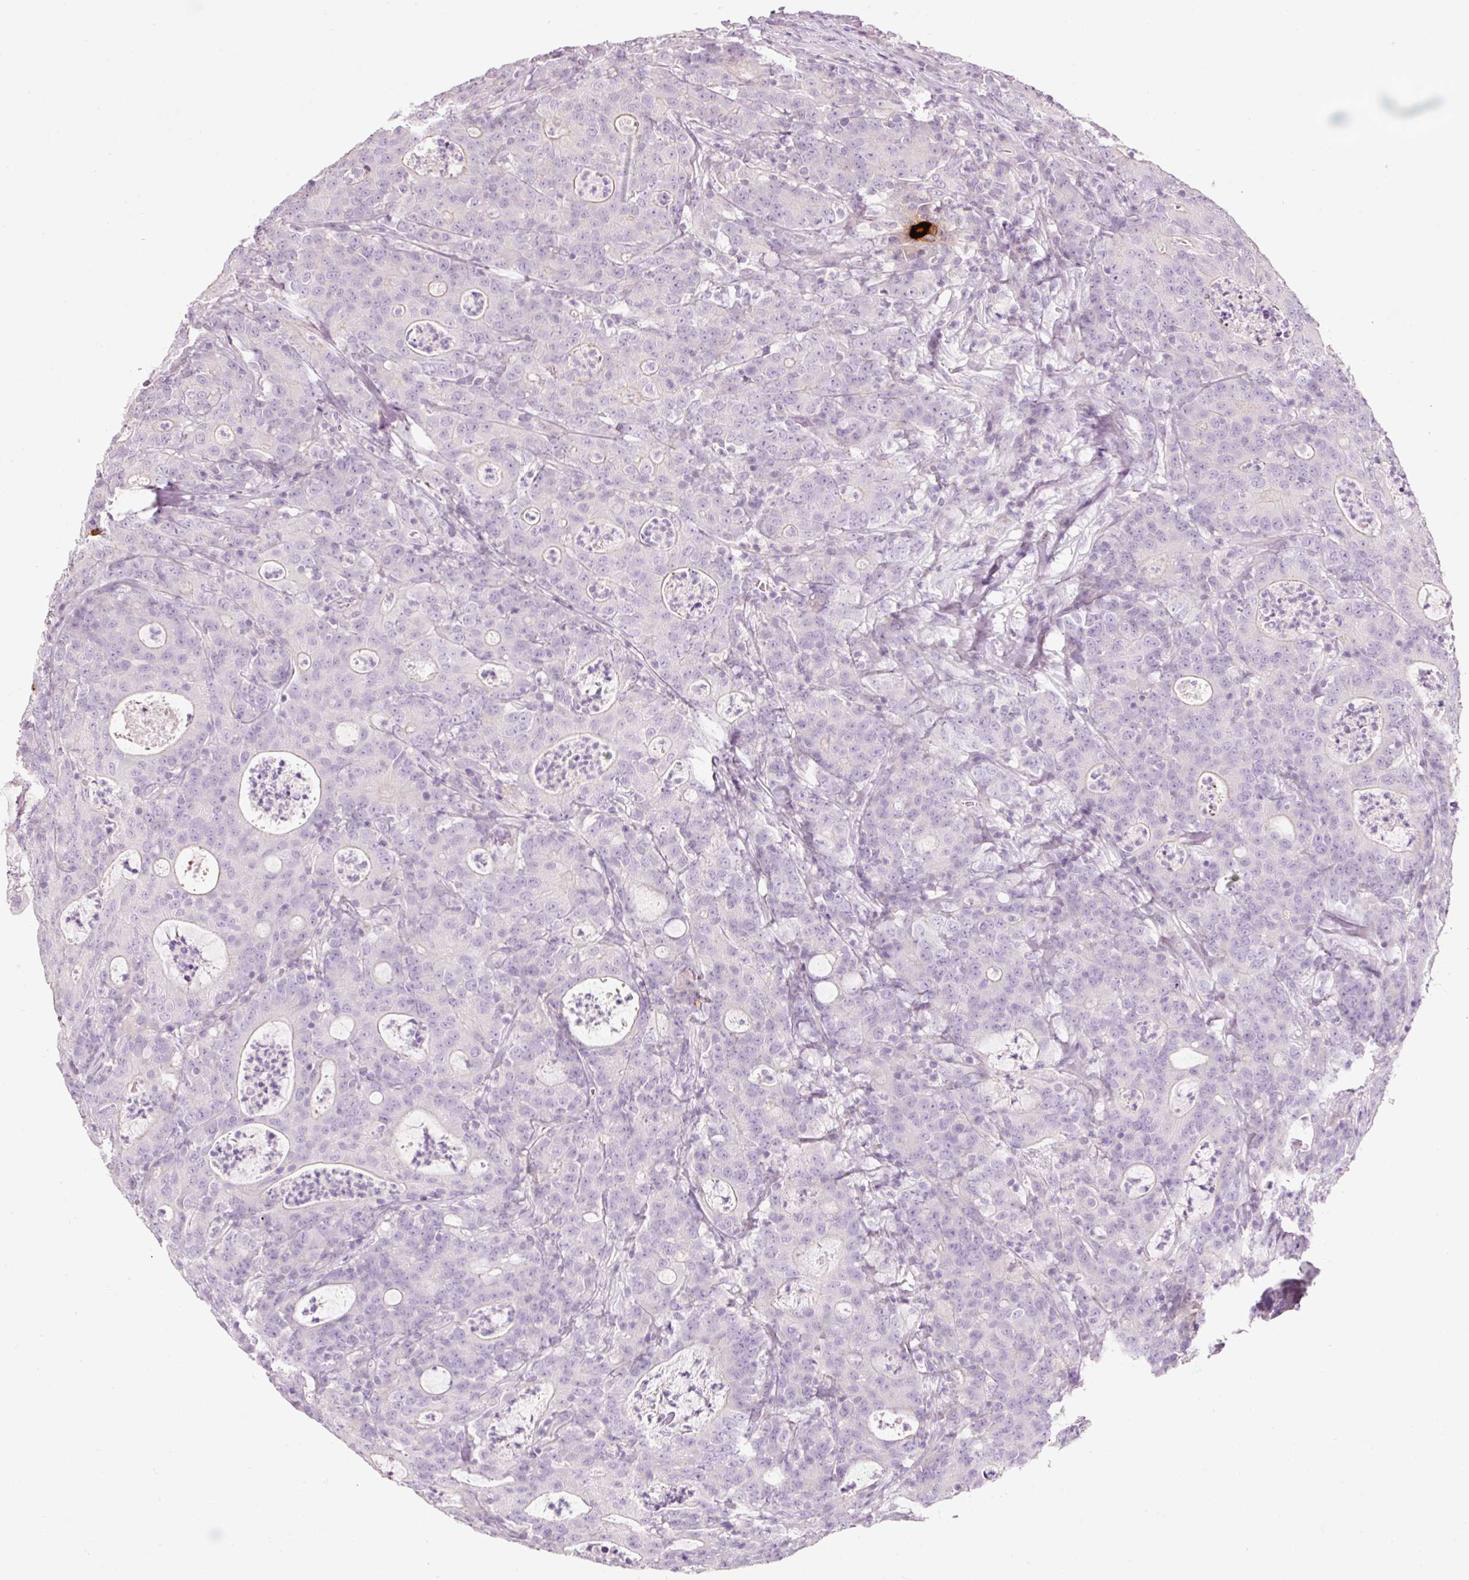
{"staining": {"intensity": "negative", "quantity": "none", "location": "none"}, "tissue": "colorectal cancer", "cell_type": "Tumor cells", "image_type": "cancer", "snomed": [{"axis": "morphology", "description": "Adenocarcinoma, NOS"}, {"axis": "topography", "description": "Colon"}], "caption": "Immunohistochemistry of adenocarcinoma (colorectal) reveals no expression in tumor cells.", "gene": "CMA1", "patient": {"sex": "male", "age": 83}}